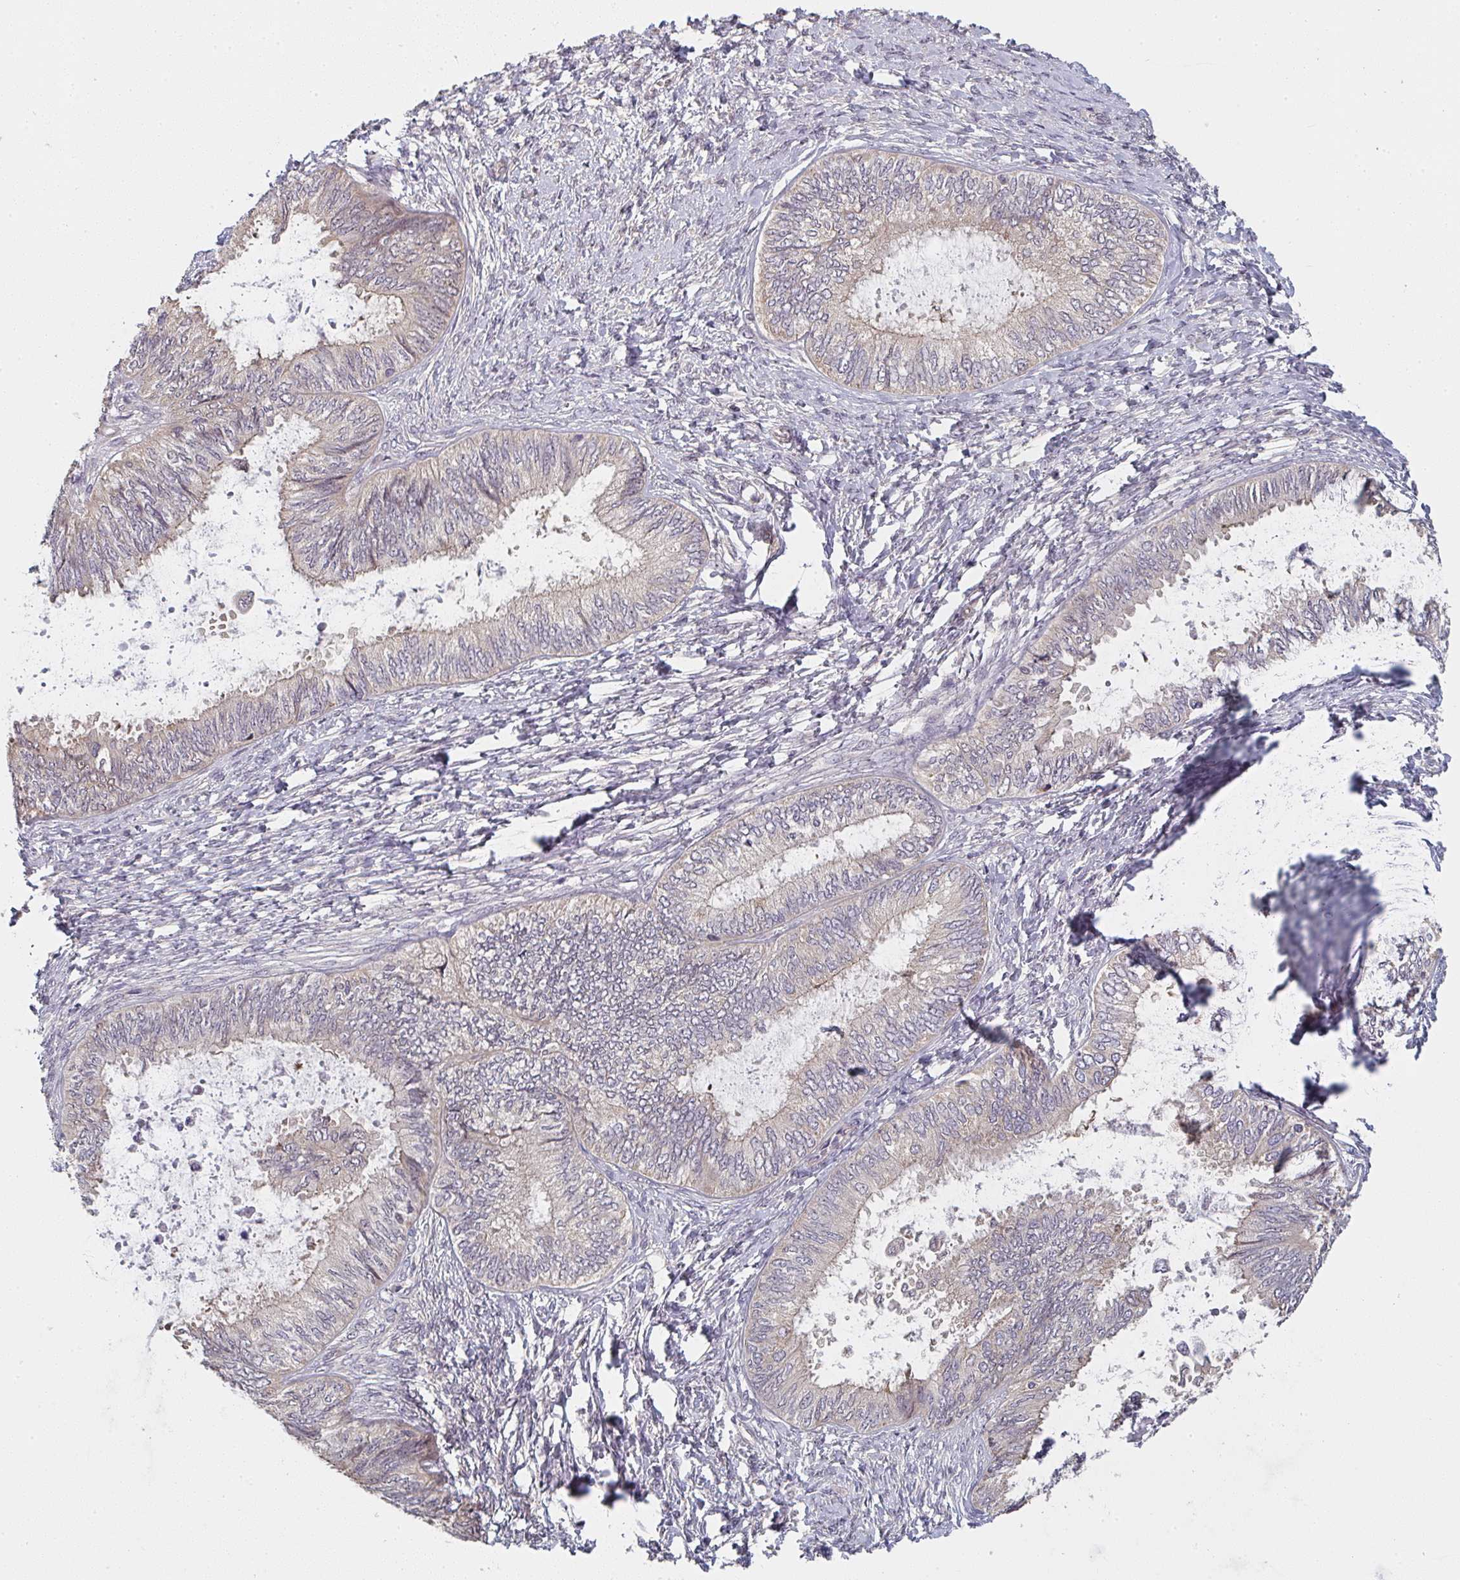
{"staining": {"intensity": "weak", "quantity": "<25%", "location": "cytoplasmic/membranous"}, "tissue": "ovarian cancer", "cell_type": "Tumor cells", "image_type": "cancer", "snomed": [{"axis": "morphology", "description": "Carcinoma, endometroid"}, {"axis": "topography", "description": "Ovary"}], "caption": "IHC histopathology image of ovarian endometroid carcinoma stained for a protein (brown), which exhibits no expression in tumor cells.", "gene": "RANGRF", "patient": {"sex": "female", "age": 70}}